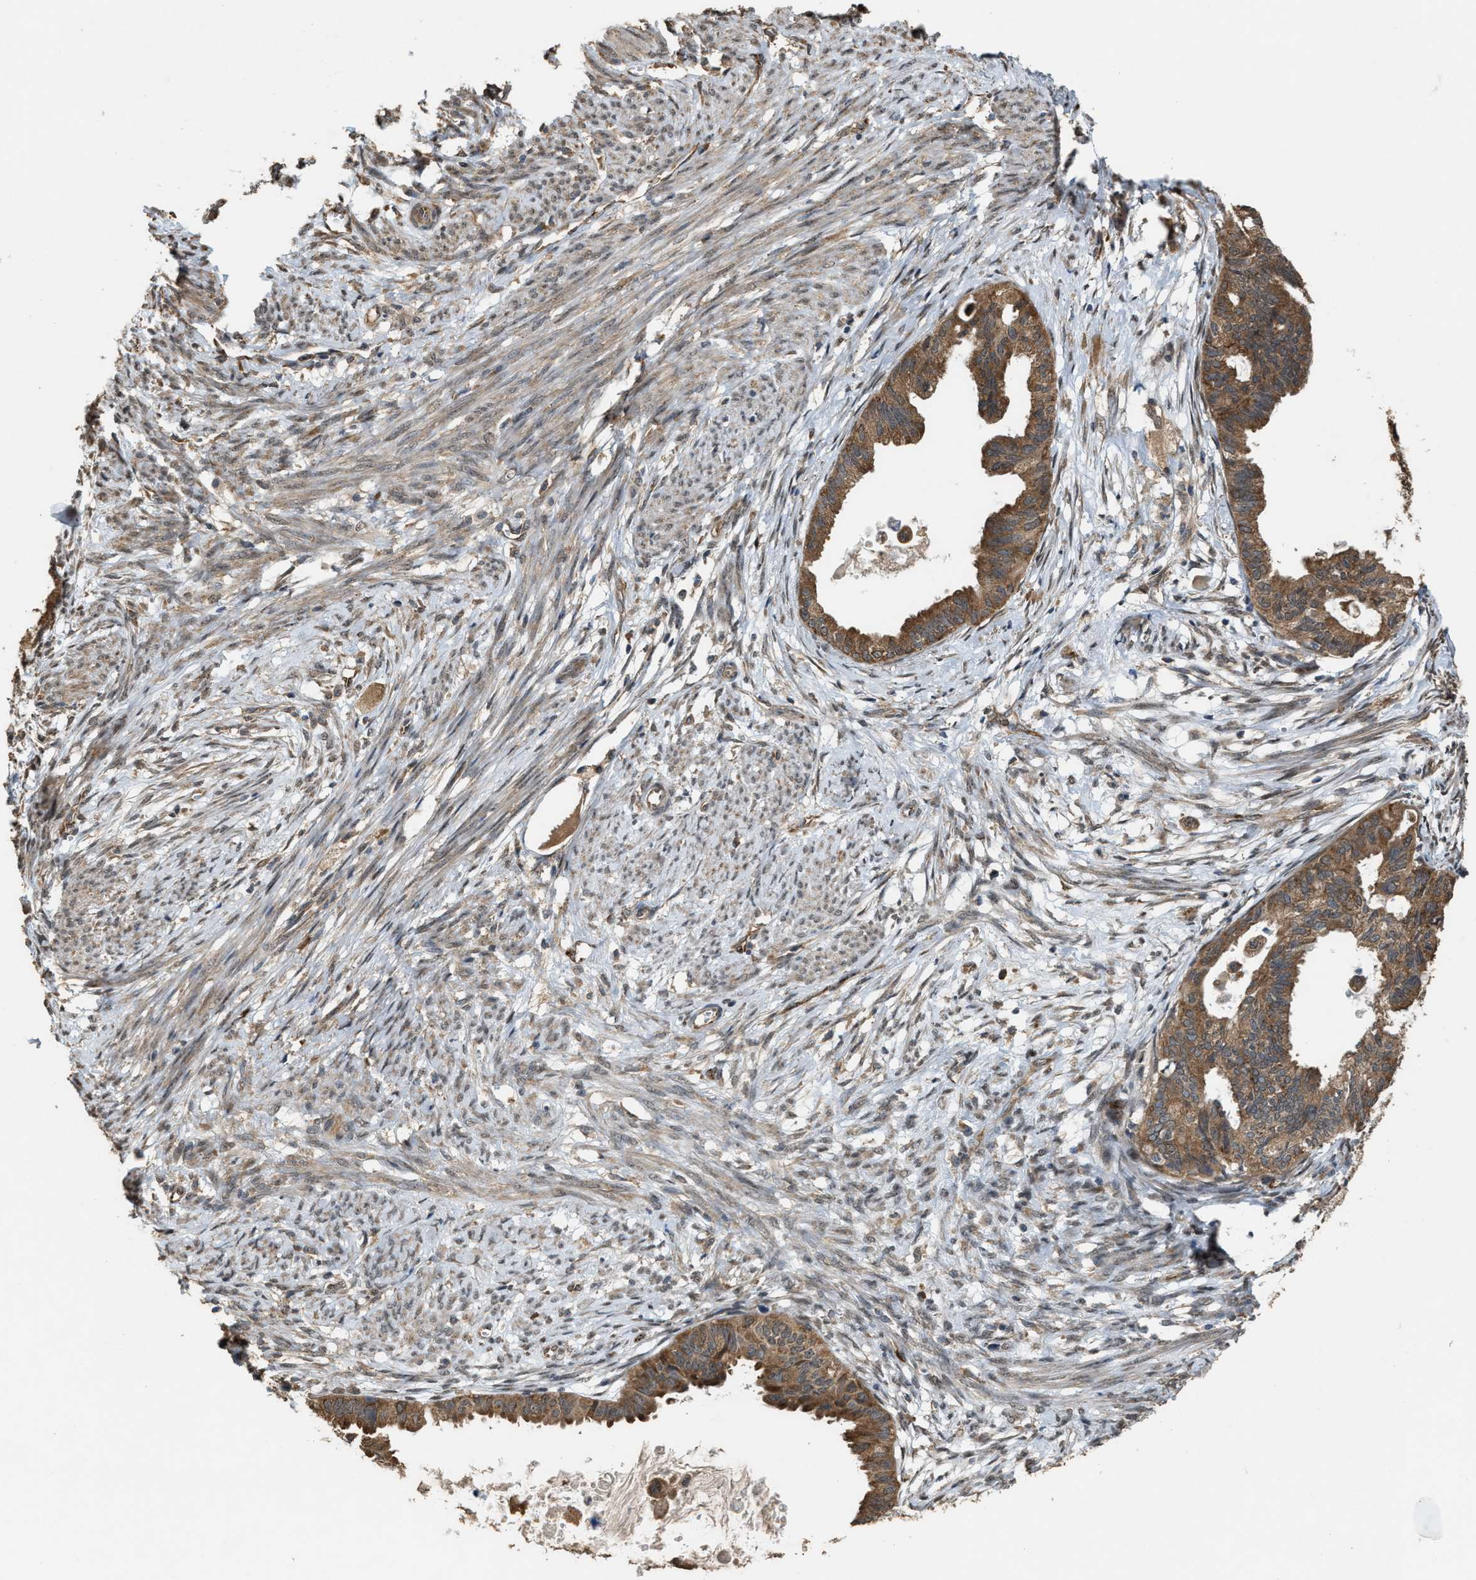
{"staining": {"intensity": "moderate", "quantity": ">75%", "location": "cytoplasmic/membranous"}, "tissue": "cervical cancer", "cell_type": "Tumor cells", "image_type": "cancer", "snomed": [{"axis": "morphology", "description": "Normal tissue, NOS"}, {"axis": "morphology", "description": "Adenocarcinoma, NOS"}, {"axis": "topography", "description": "Cervix"}, {"axis": "topography", "description": "Endometrium"}], "caption": "Protein expression by immunohistochemistry exhibits moderate cytoplasmic/membranous staining in approximately >75% of tumor cells in adenocarcinoma (cervical).", "gene": "ARHGEF5", "patient": {"sex": "female", "age": 86}}